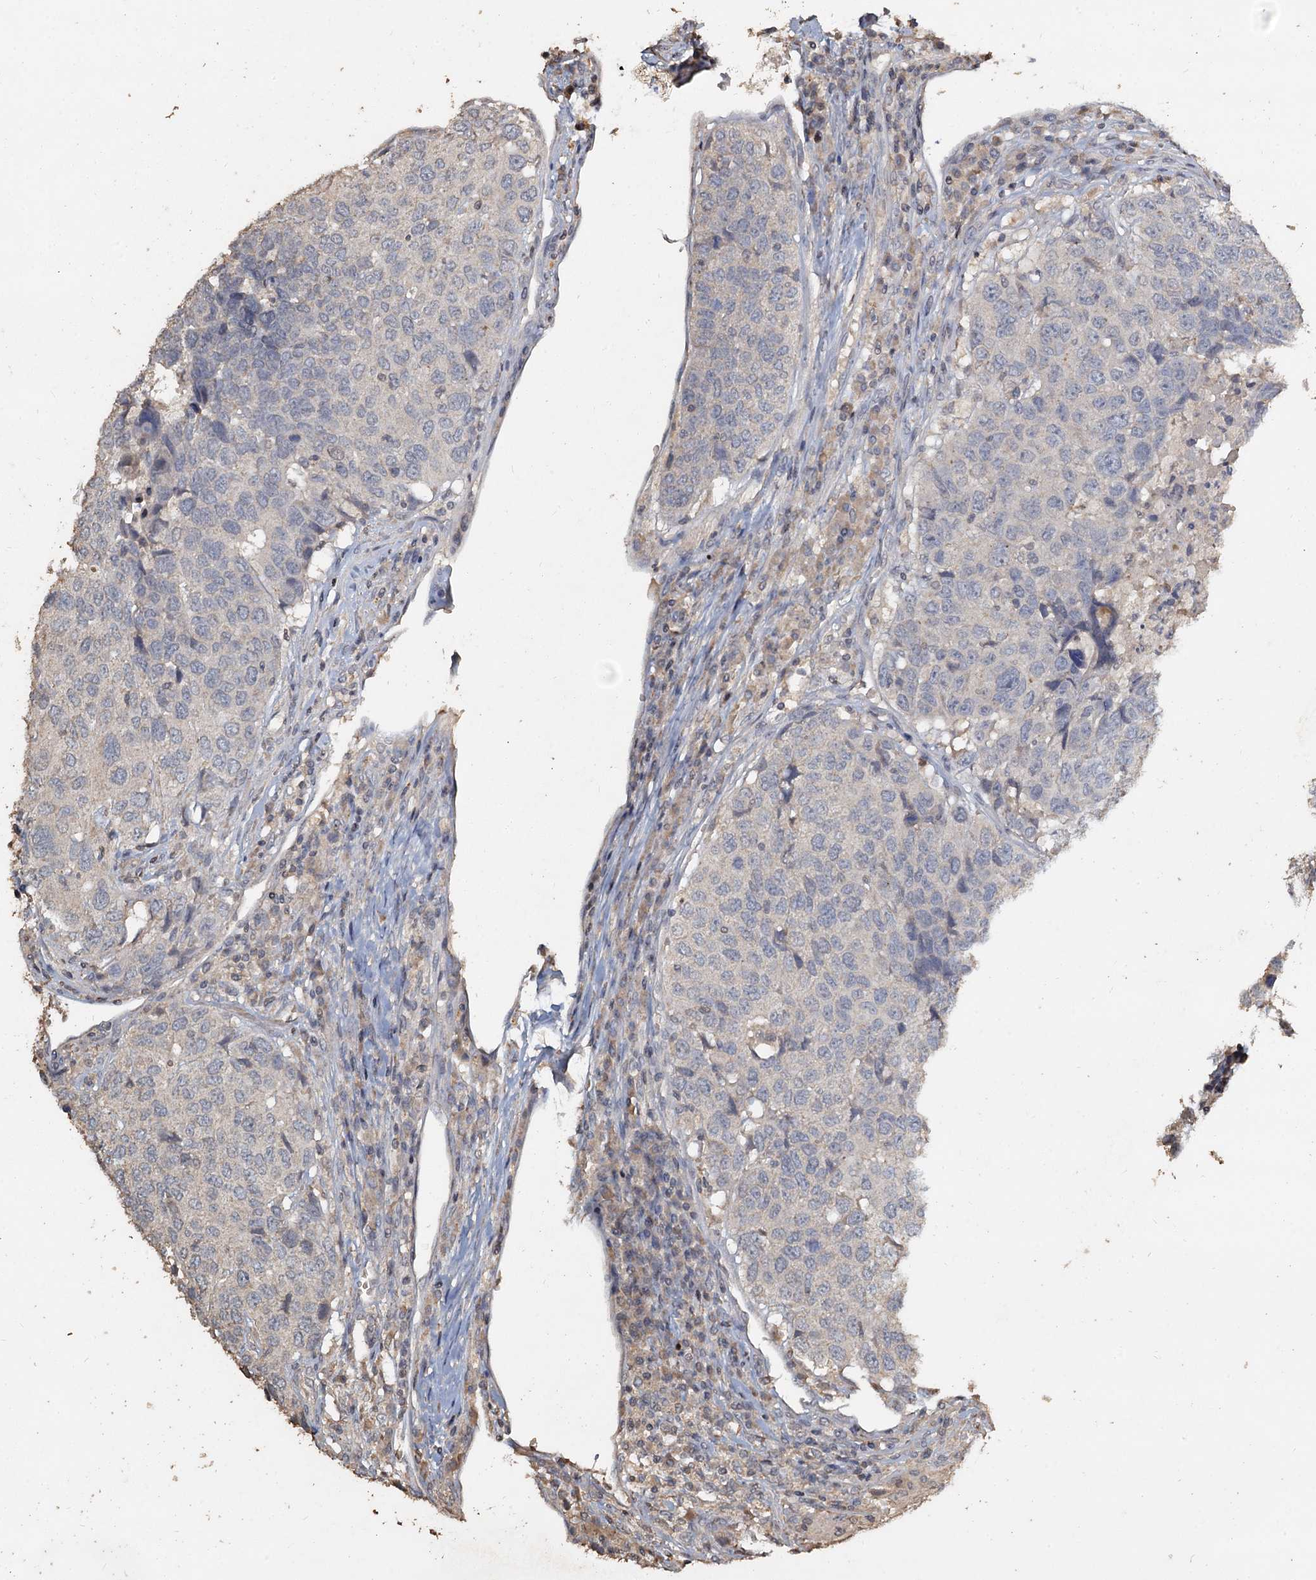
{"staining": {"intensity": "negative", "quantity": "none", "location": "none"}, "tissue": "head and neck cancer", "cell_type": "Tumor cells", "image_type": "cancer", "snomed": [{"axis": "morphology", "description": "Squamous cell carcinoma, NOS"}, {"axis": "topography", "description": "Head-Neck"}], "caption": "Tumor cells are negative for brown protein staining in head and neck cancer. (Immunohistochemistry (ihc), brightfield microscopy, high magnification).", "gene": "CCDC61", "patient": {"sex": "male", "age": 66}}